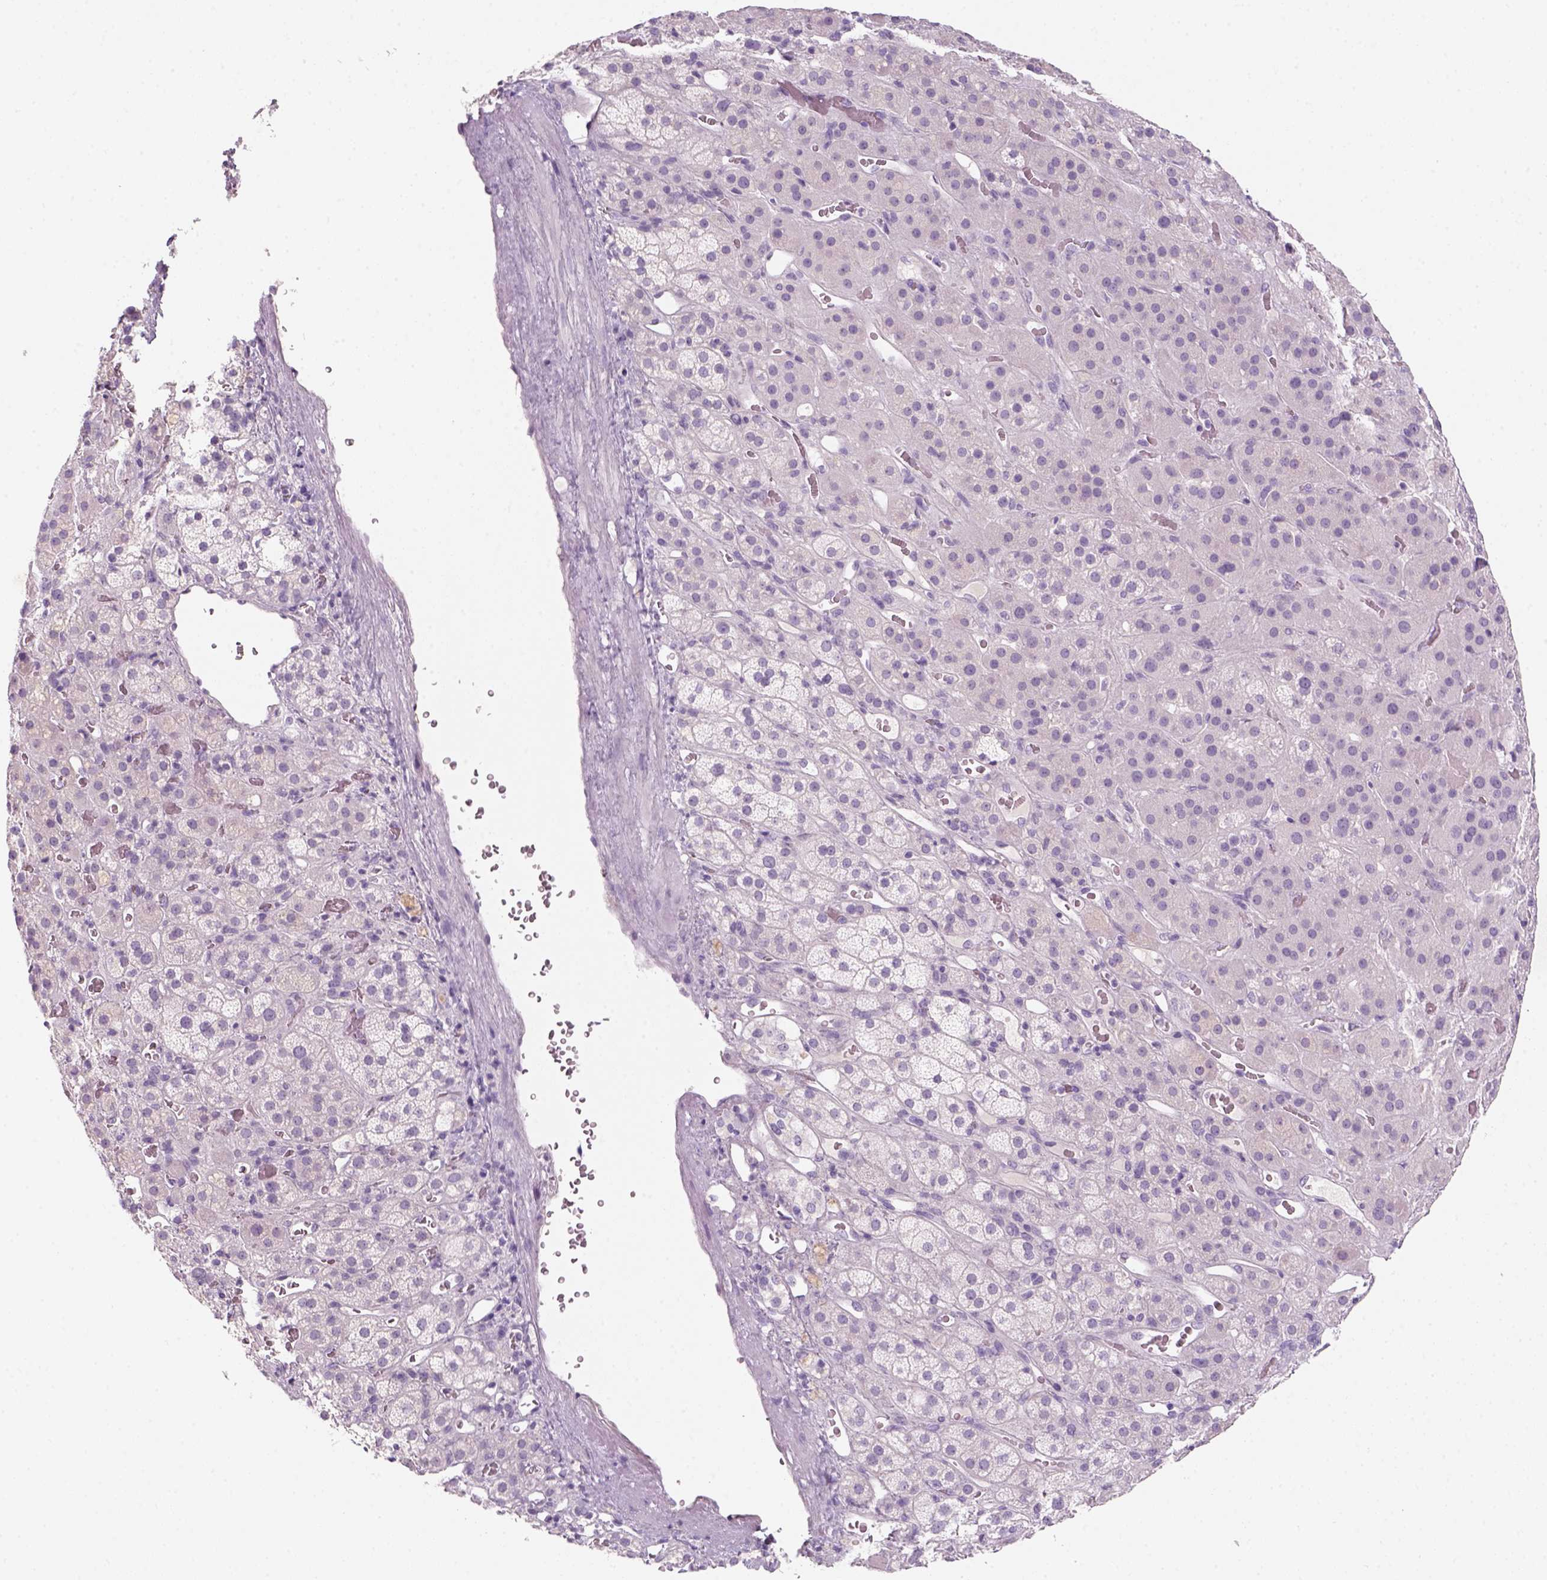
{"staining": {"intensity": "negative", "quantity": "none", "location": "none"}, "tissue": "adrenal gland", "cell_type": "Glandular cells", "image_type": "normal", "snomed": [{"axis": "morphology", "description": "Normal tissue, NOS"}, {"axis": "topography", "description": "Adrenal gland"}], "caption": "A high-resolution image shows IHC staining of benign adrenal gland, which displays no significant staining in glandular cells.", "gene": "KRT25", "patient": {"sex": "male", "age": 57}}